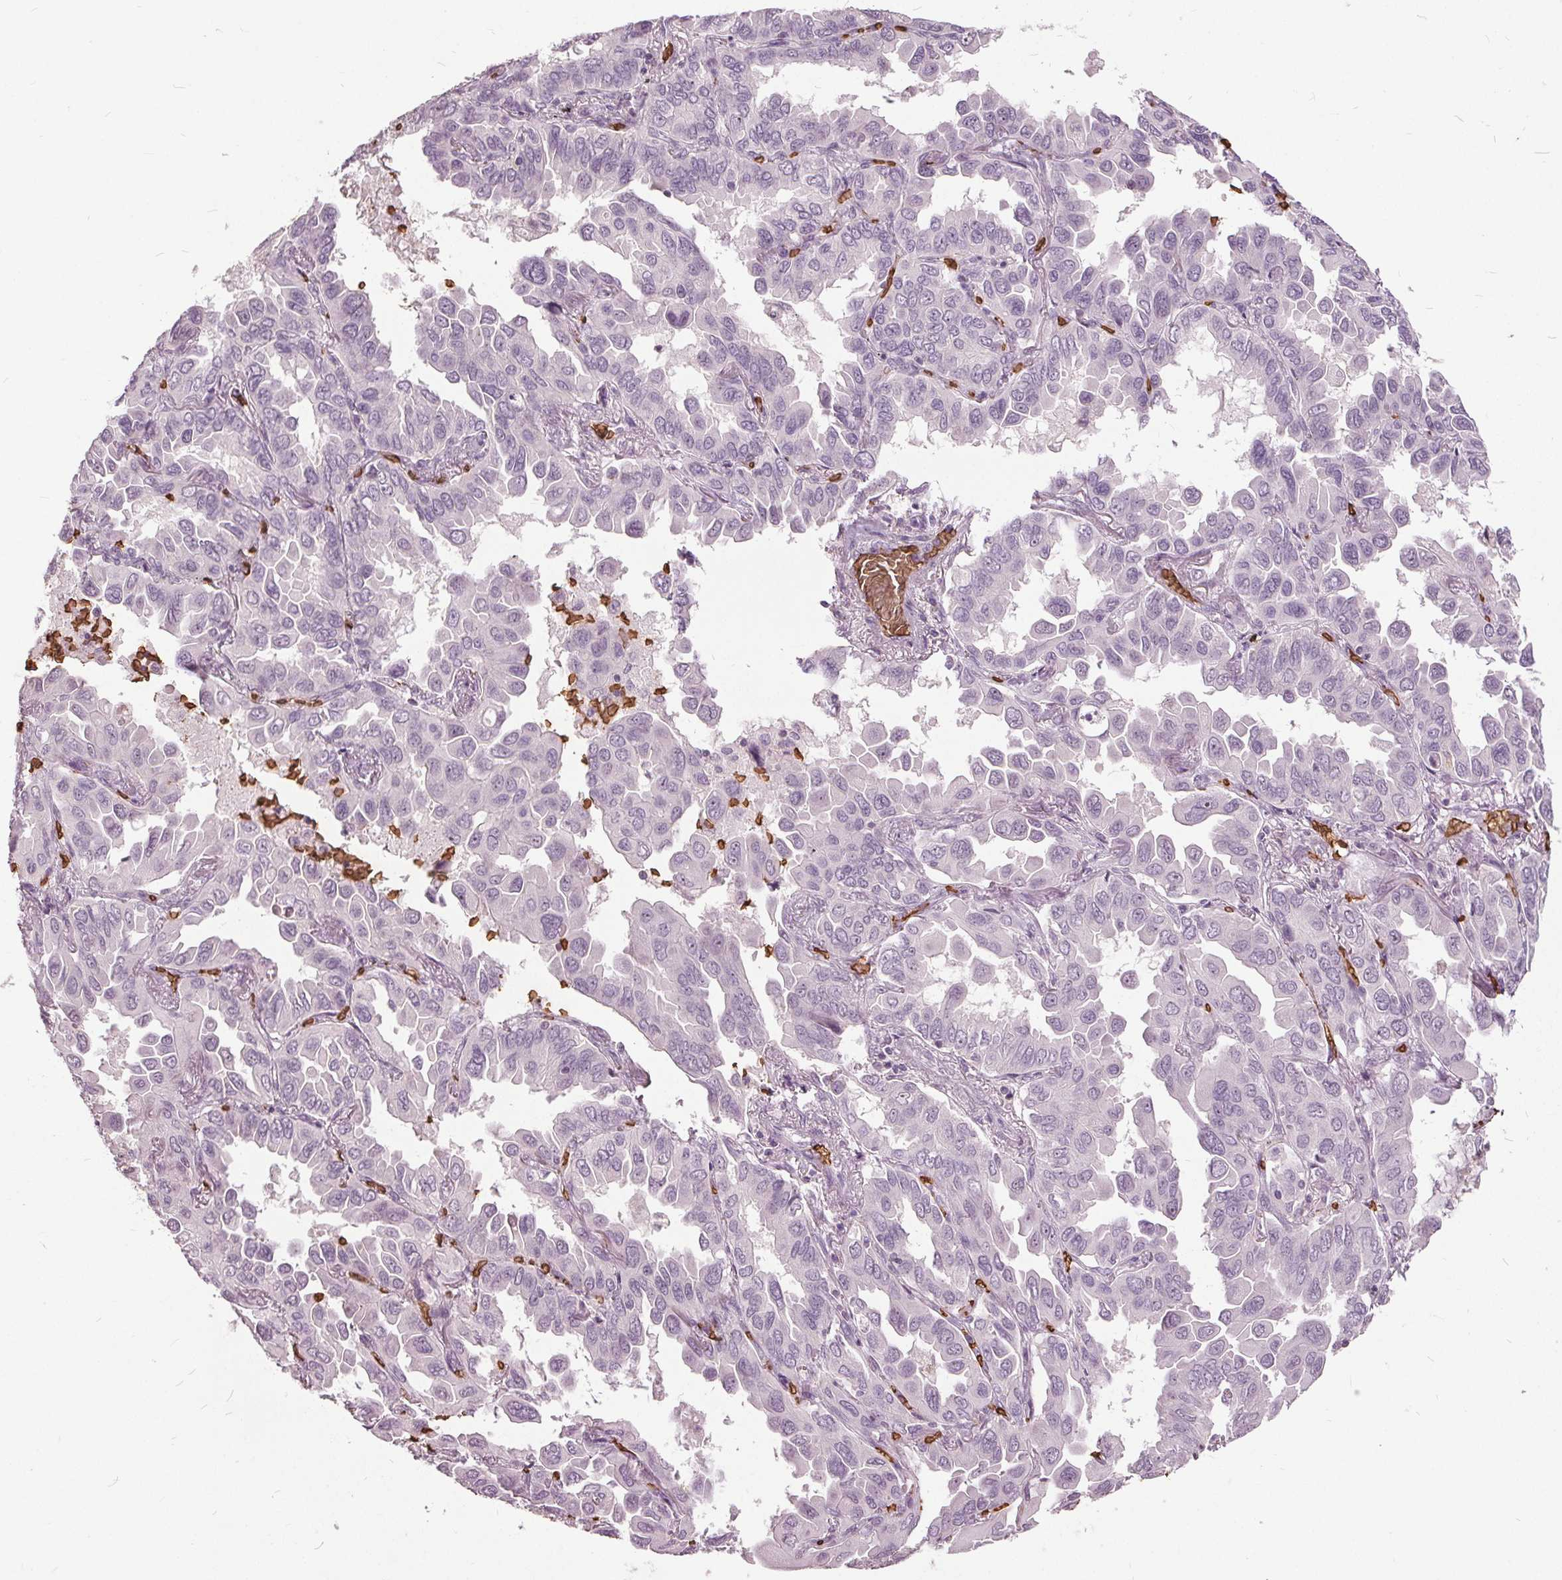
{"staining": {"intensity": "negative", "quantity": "none", "location": "none"}, "tissue": "lung cancer", "cell_type": "Tumor cells", "image_type": "cancer", "snomed": [{"axis": "morphology", "description": "Adenocarcinoma, NOS"}, {"axis": "topography", "description": "Lung"}], "caption": "Immunohistochemistry (IHC) micrograph of neoplastic tissue: human lung cancer (adenocarcinoma) stained with DAB exhibits no significant protein staining in tumor cells.", "gene": "SLC4A1", "patient": {"sex": "male", "age": 64}}